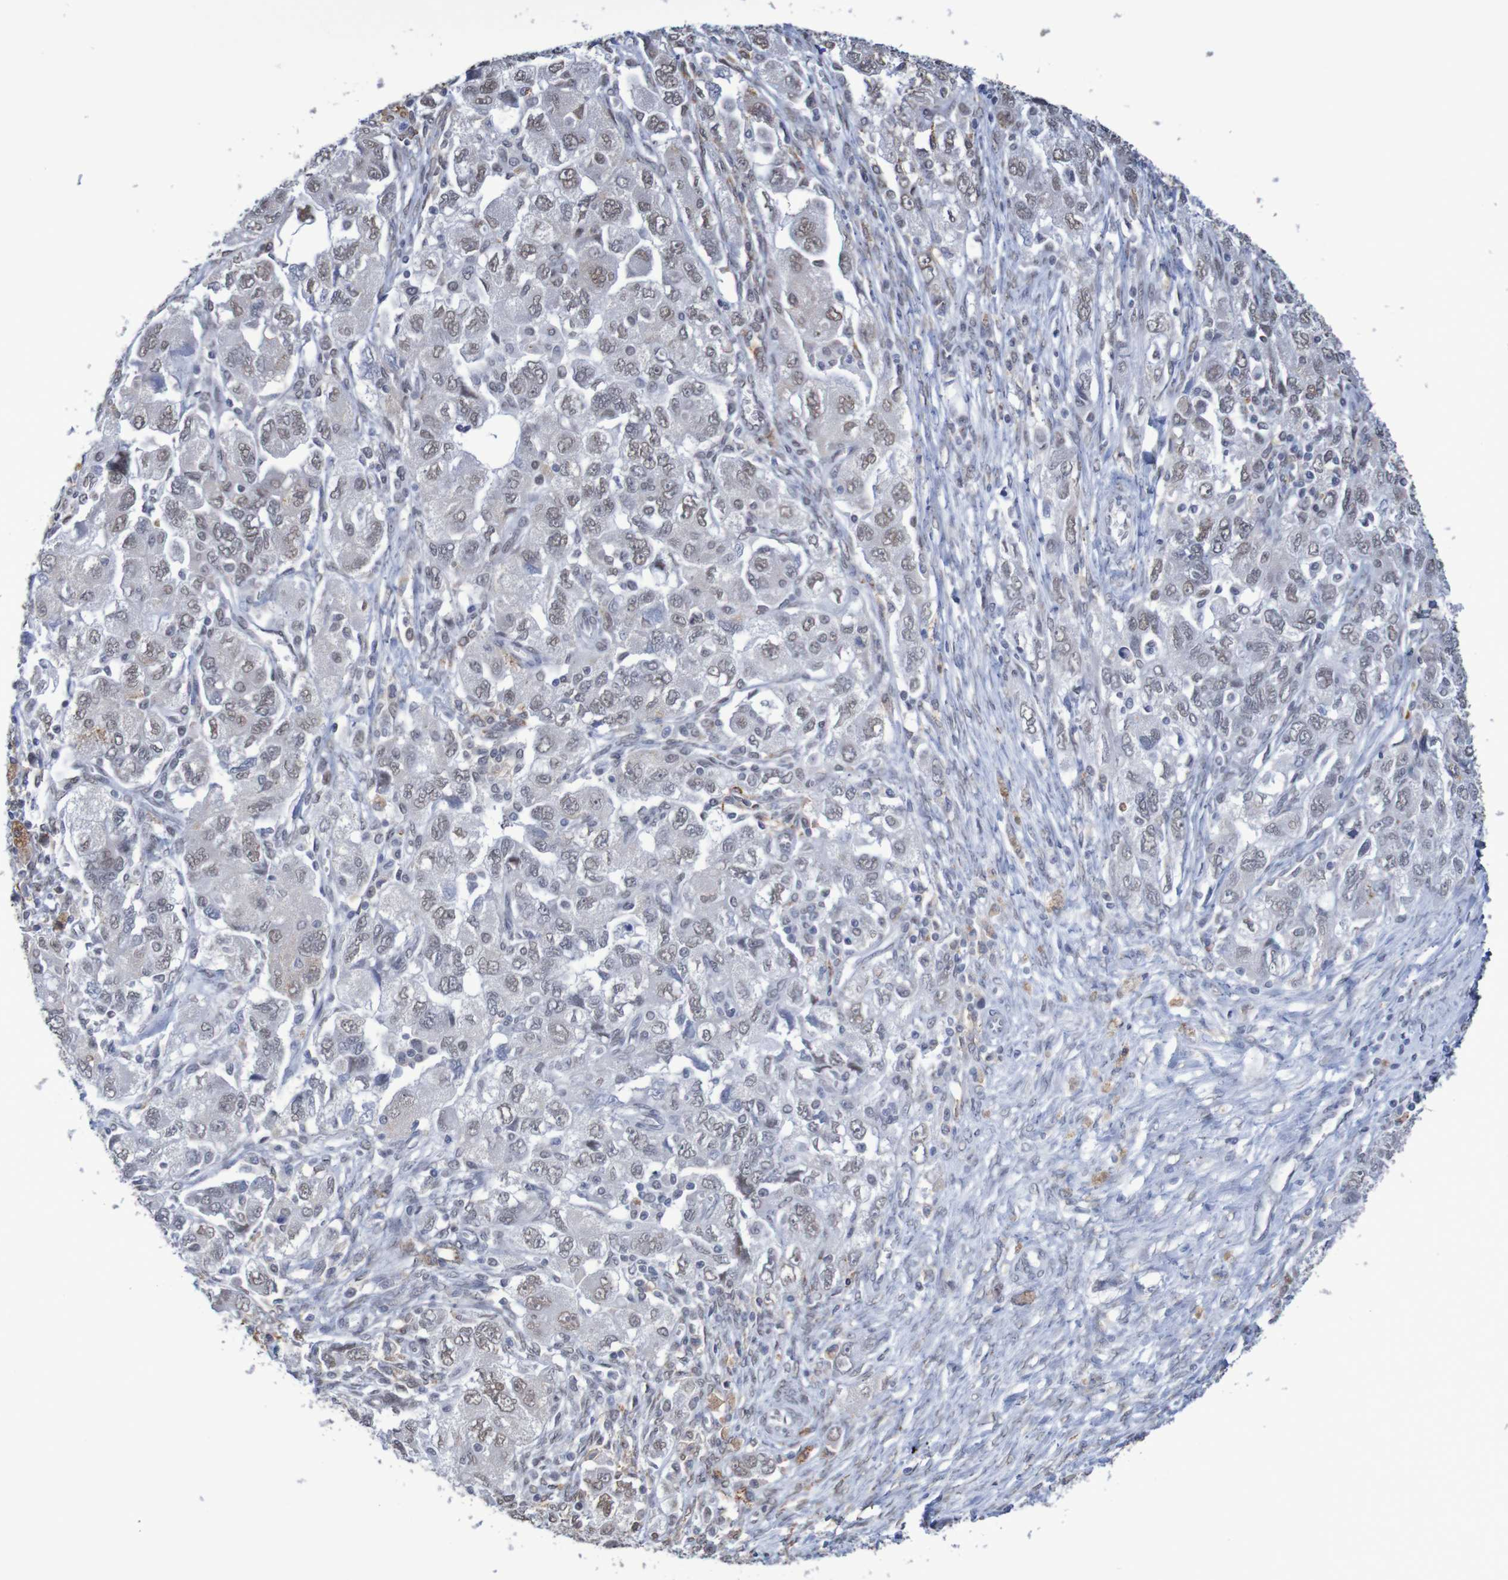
{"staining": {"intensity": "moderate", "quantity": "25%-75%", "location": "nuclear"}, "tissue": "ovarian cancer", "cell_type": "Tumor cells", "image_type": "cancer", "snomed": [{"axis": "morphology", "description": "Carcinoma, NOS"}, {"axis": "morphology", "description": "Cystadenocarcinoma, serous, NOS"}, {"axis": "topography", "description": "Ovary"}], "caption": "This histopathology image exhibits ovarian serous cystadenocarcinoma stained with immunohistochemistry (IHC) to label a protein in brown. The nuclear of tumor cells show moderate positivity for the protein. Nuclei are counter-stained blue.", "gene": "MRTFB", "patient": {"sex": "female", "age": 69}}